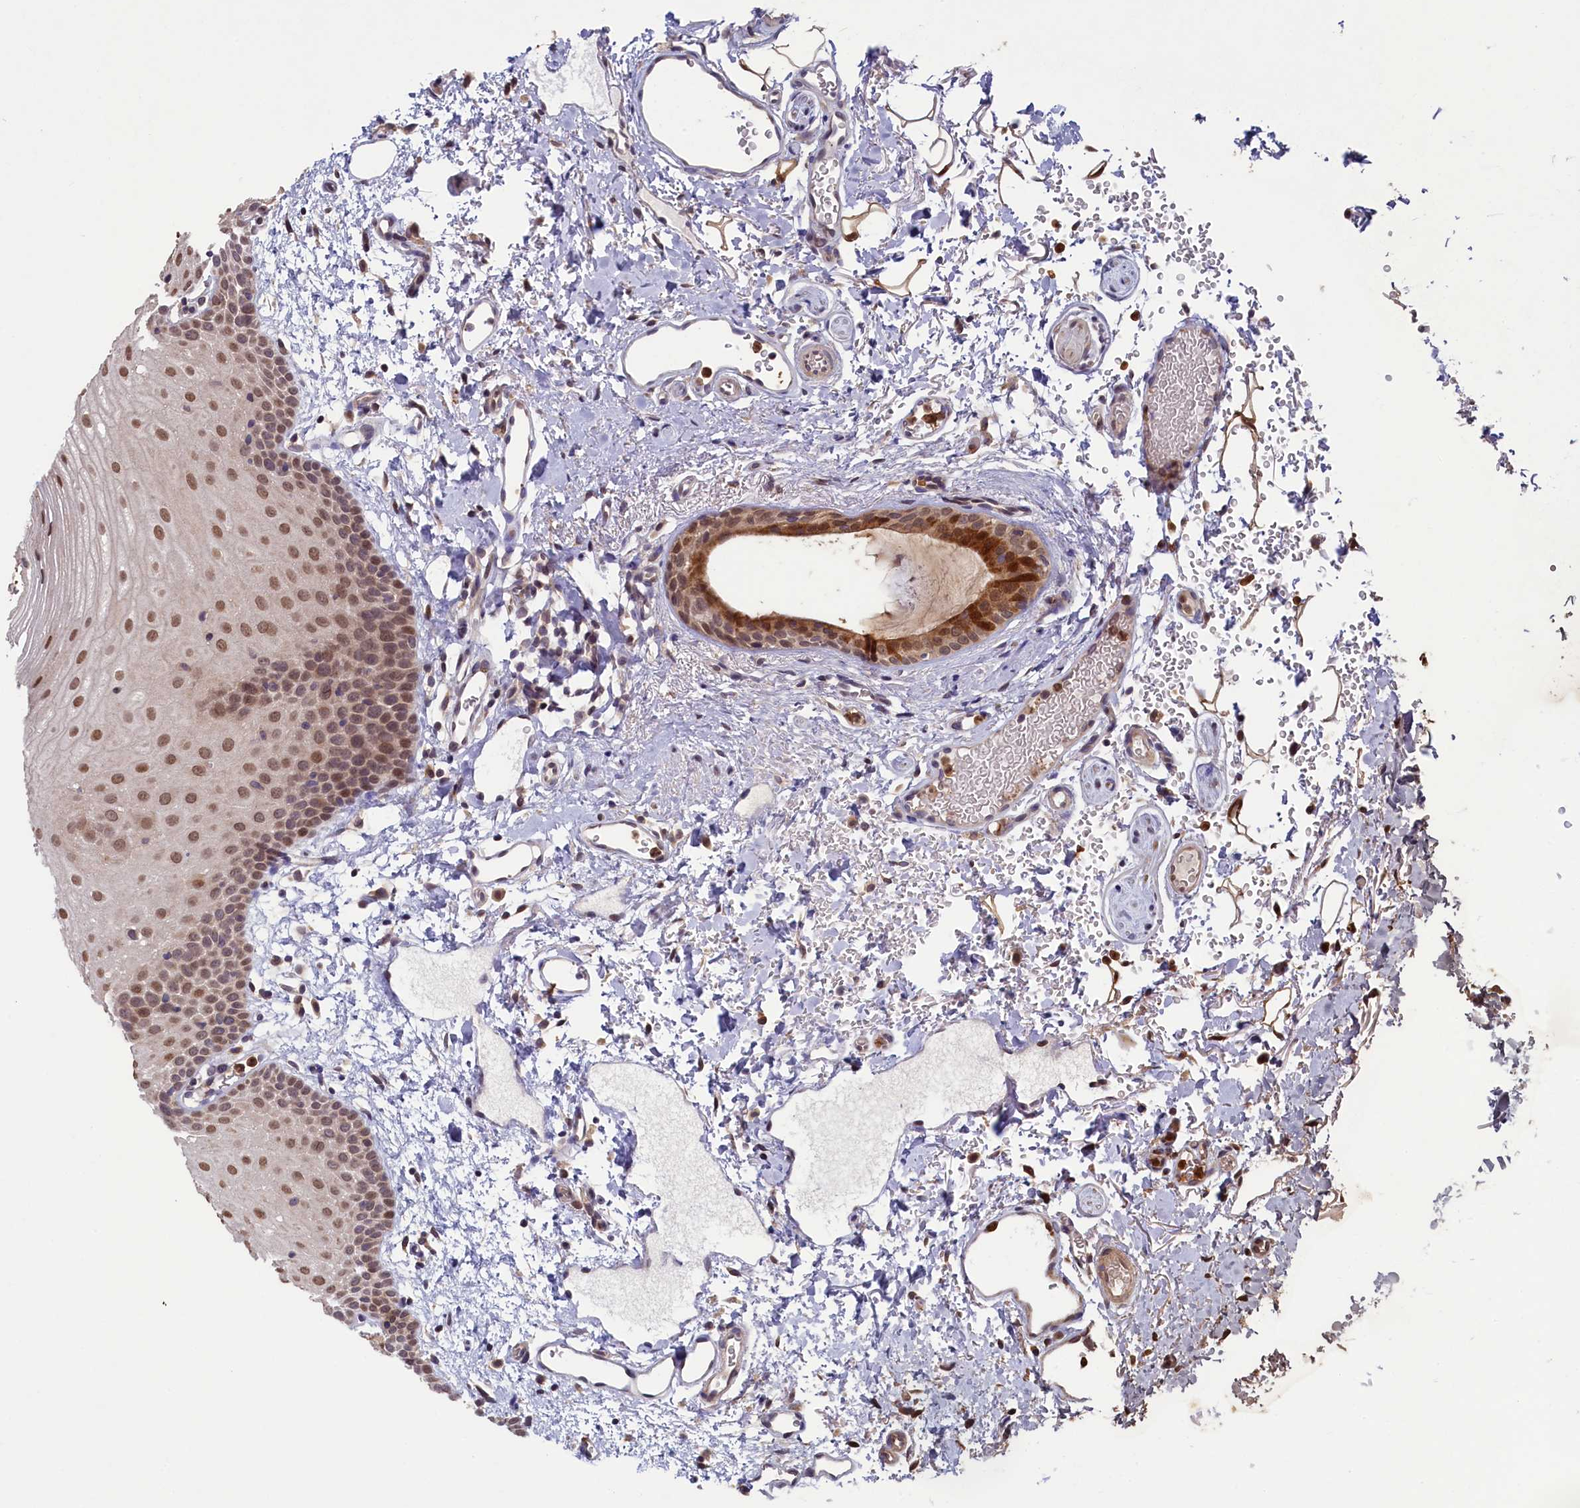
{"staining": {"intensity": "moderate", "quantity": ">75%", "location": "nuclear"}, "tissue": "oral mucosa", "cell_type": "Squamous epithelial cells", "image_type": "normal", "snomed": [{"axis": "morphology", "description": "Normal tissue, NOS"}, {"axis": "topography", "description": "Oral tissue"}], "caption": "Immunohistochemical staining of benign oral mucosa shows >75% levels of moderate nuclear protein staining in about >75% of squamous epithelial cells. (brown staining indicates protein expression, while blue staining denotes nuclei).", "gene": "NAE1", "patient": {"sex": "female", "age": 70}}